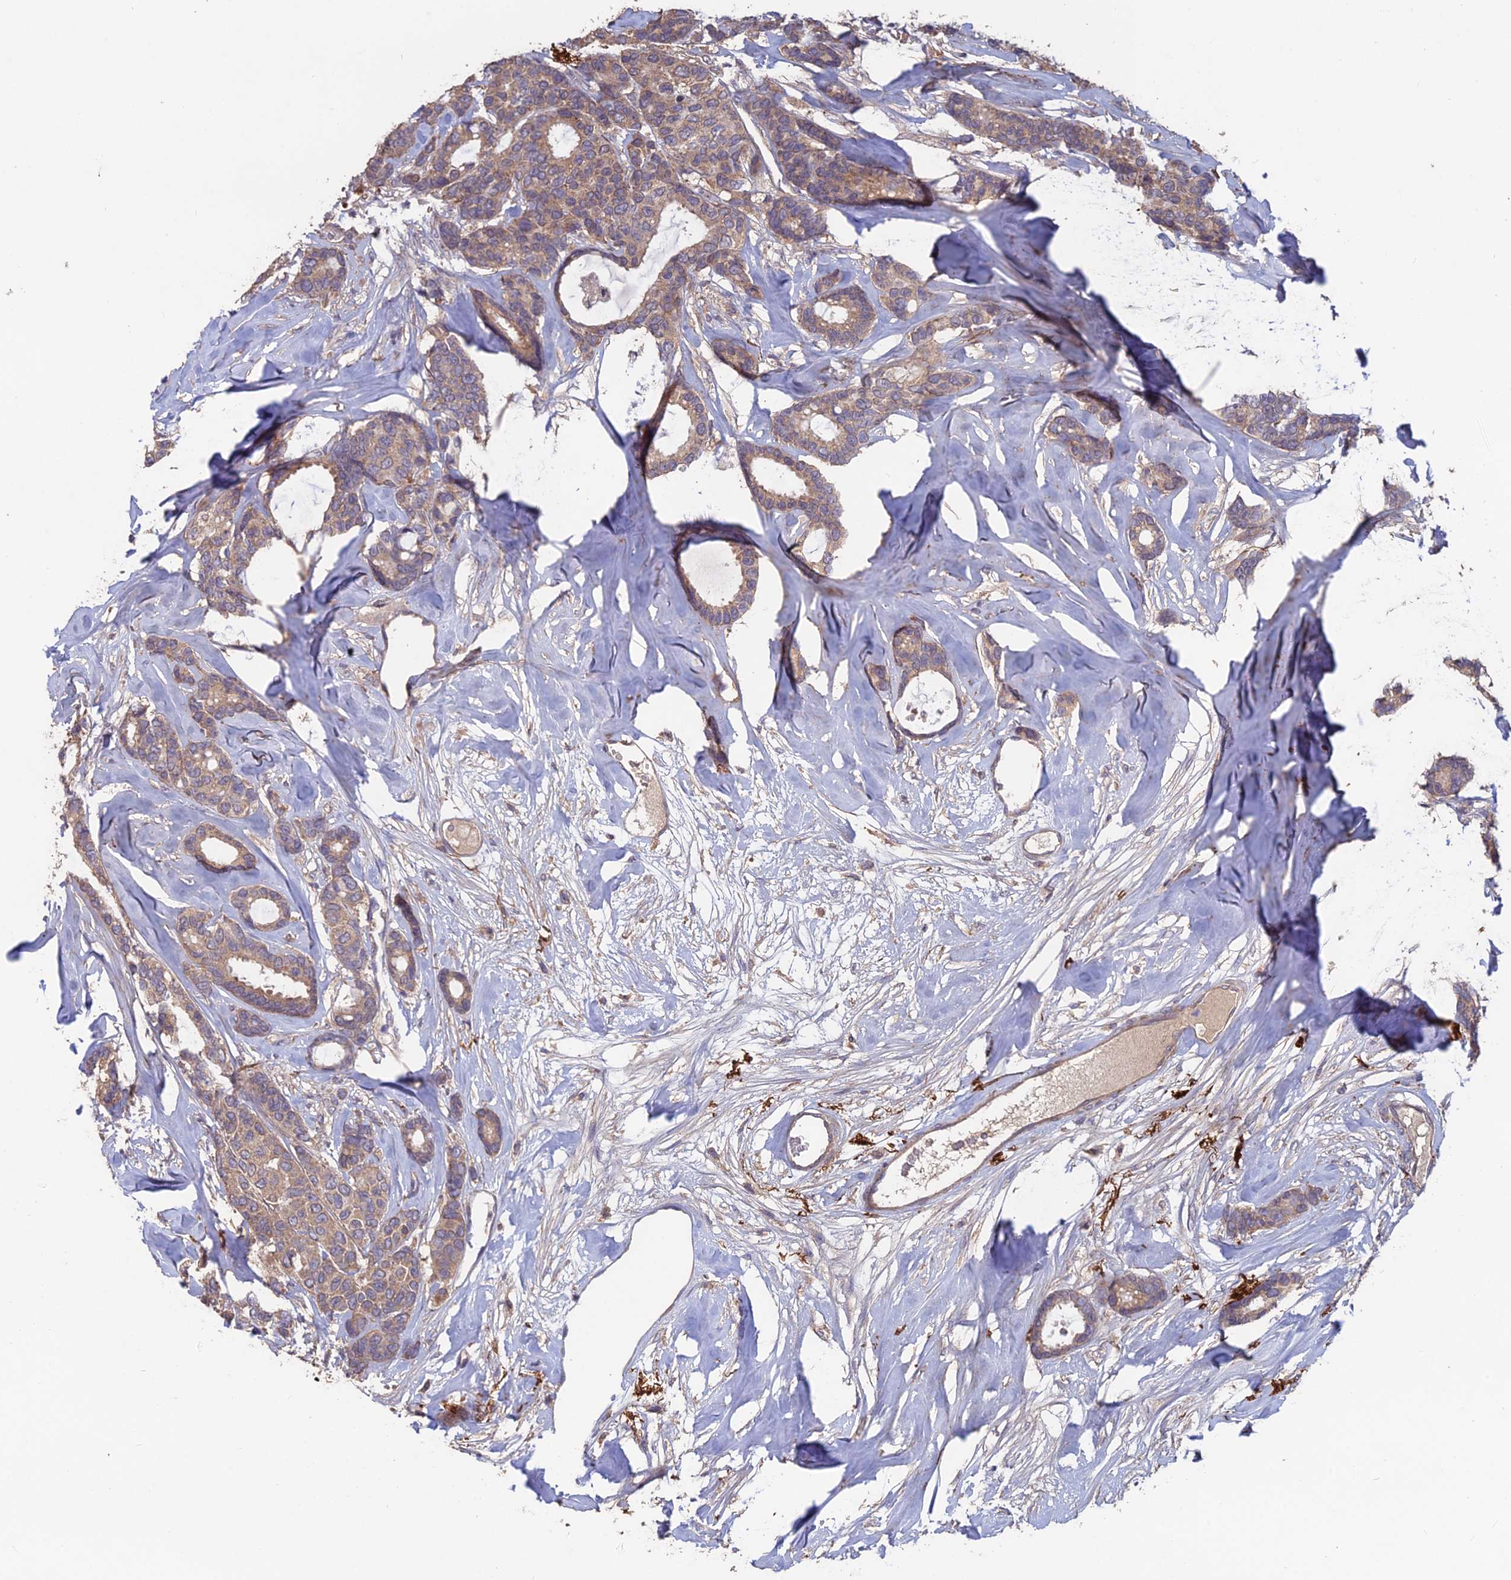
{"staining": {"intensity": "moderate", "quantity": ">75%", "location": "cytoplasmic/membranous"}, "tissue": "breast cancer", "cell_type": "Tumor cells", "image_type": "cancer", "snomed": [{"axis": "morphology", "description": "Duct carcinoma"}, {"axis": "topography", "description": "Breast"}], "caption": "Immunohistochemical staining of breast cancer reveals moderate cytoplasmic/membranous protein staining in approximately >75% of tumor cells. (Brightfield microscopy of DAB IHC at high magnification).", "gene": "SHISA5", "patient": {"sex": "female", "age": 87}}